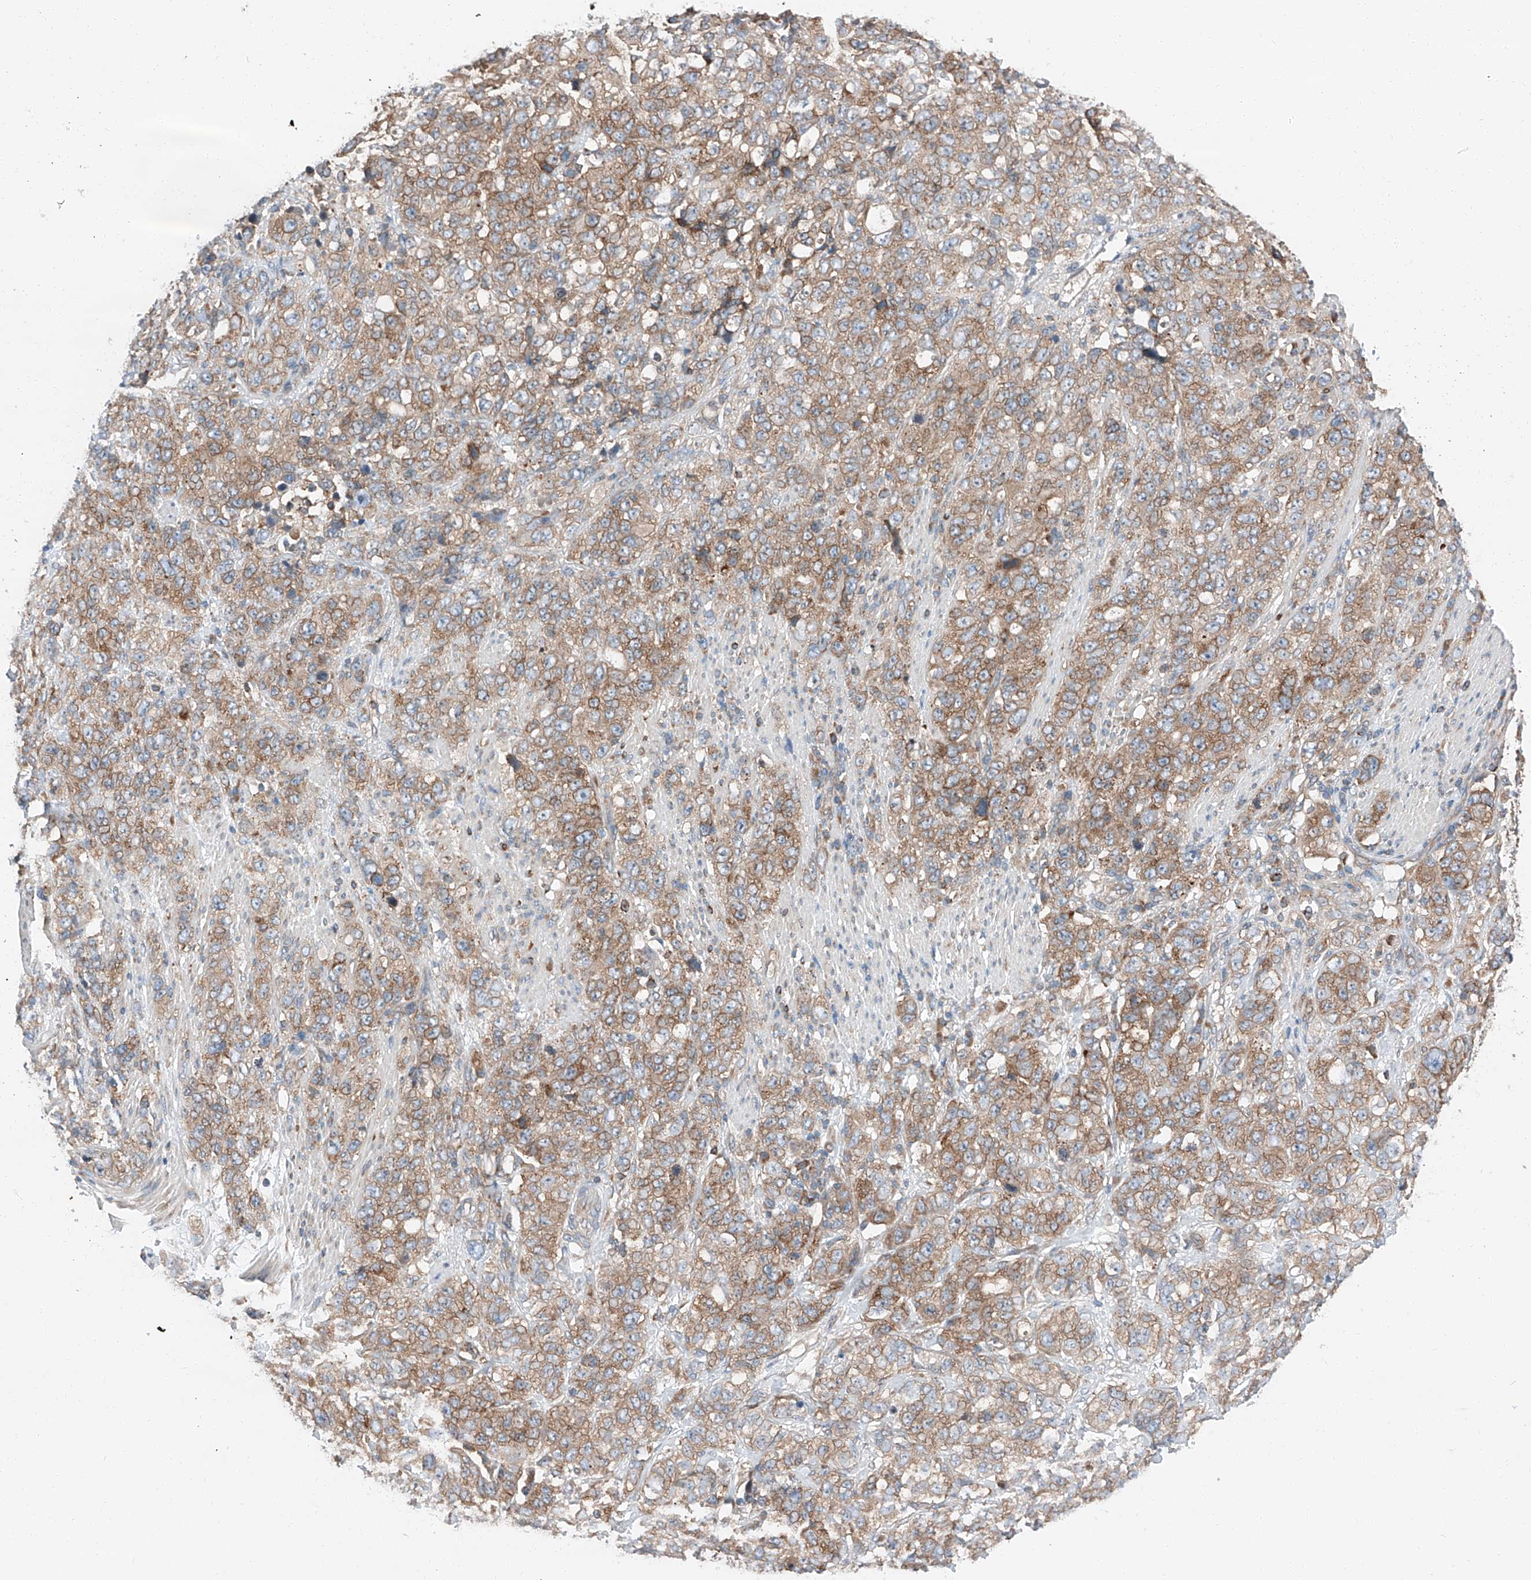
{"staining": {"intensity": "moderate", "quantity": ">75%", "location": "cytoplasmic/membranous"}, "tissue": "stomach cancer", "cell_type": "Tumor cells", "image_type": "cancer", "snomed": [{"axis": "morphology", "description": "Adenocarcinoma, NOS"}, {"axis": "topography", "description": "Stomach"}], "caption": "A histopathology image of stomach adenocarcinoma stained for a protein demonstrates moderate cytoplasmic/membranous brown staining in tumor cells. The protein of interest is stained brown, and the nuclei are stained in blue (DAB (3,3'-diaminobenzidine) IHC with brightfield microscopy, high magnification).", "gene": "ZC3H15", "patient": {"sex": "male", "age": 48}}